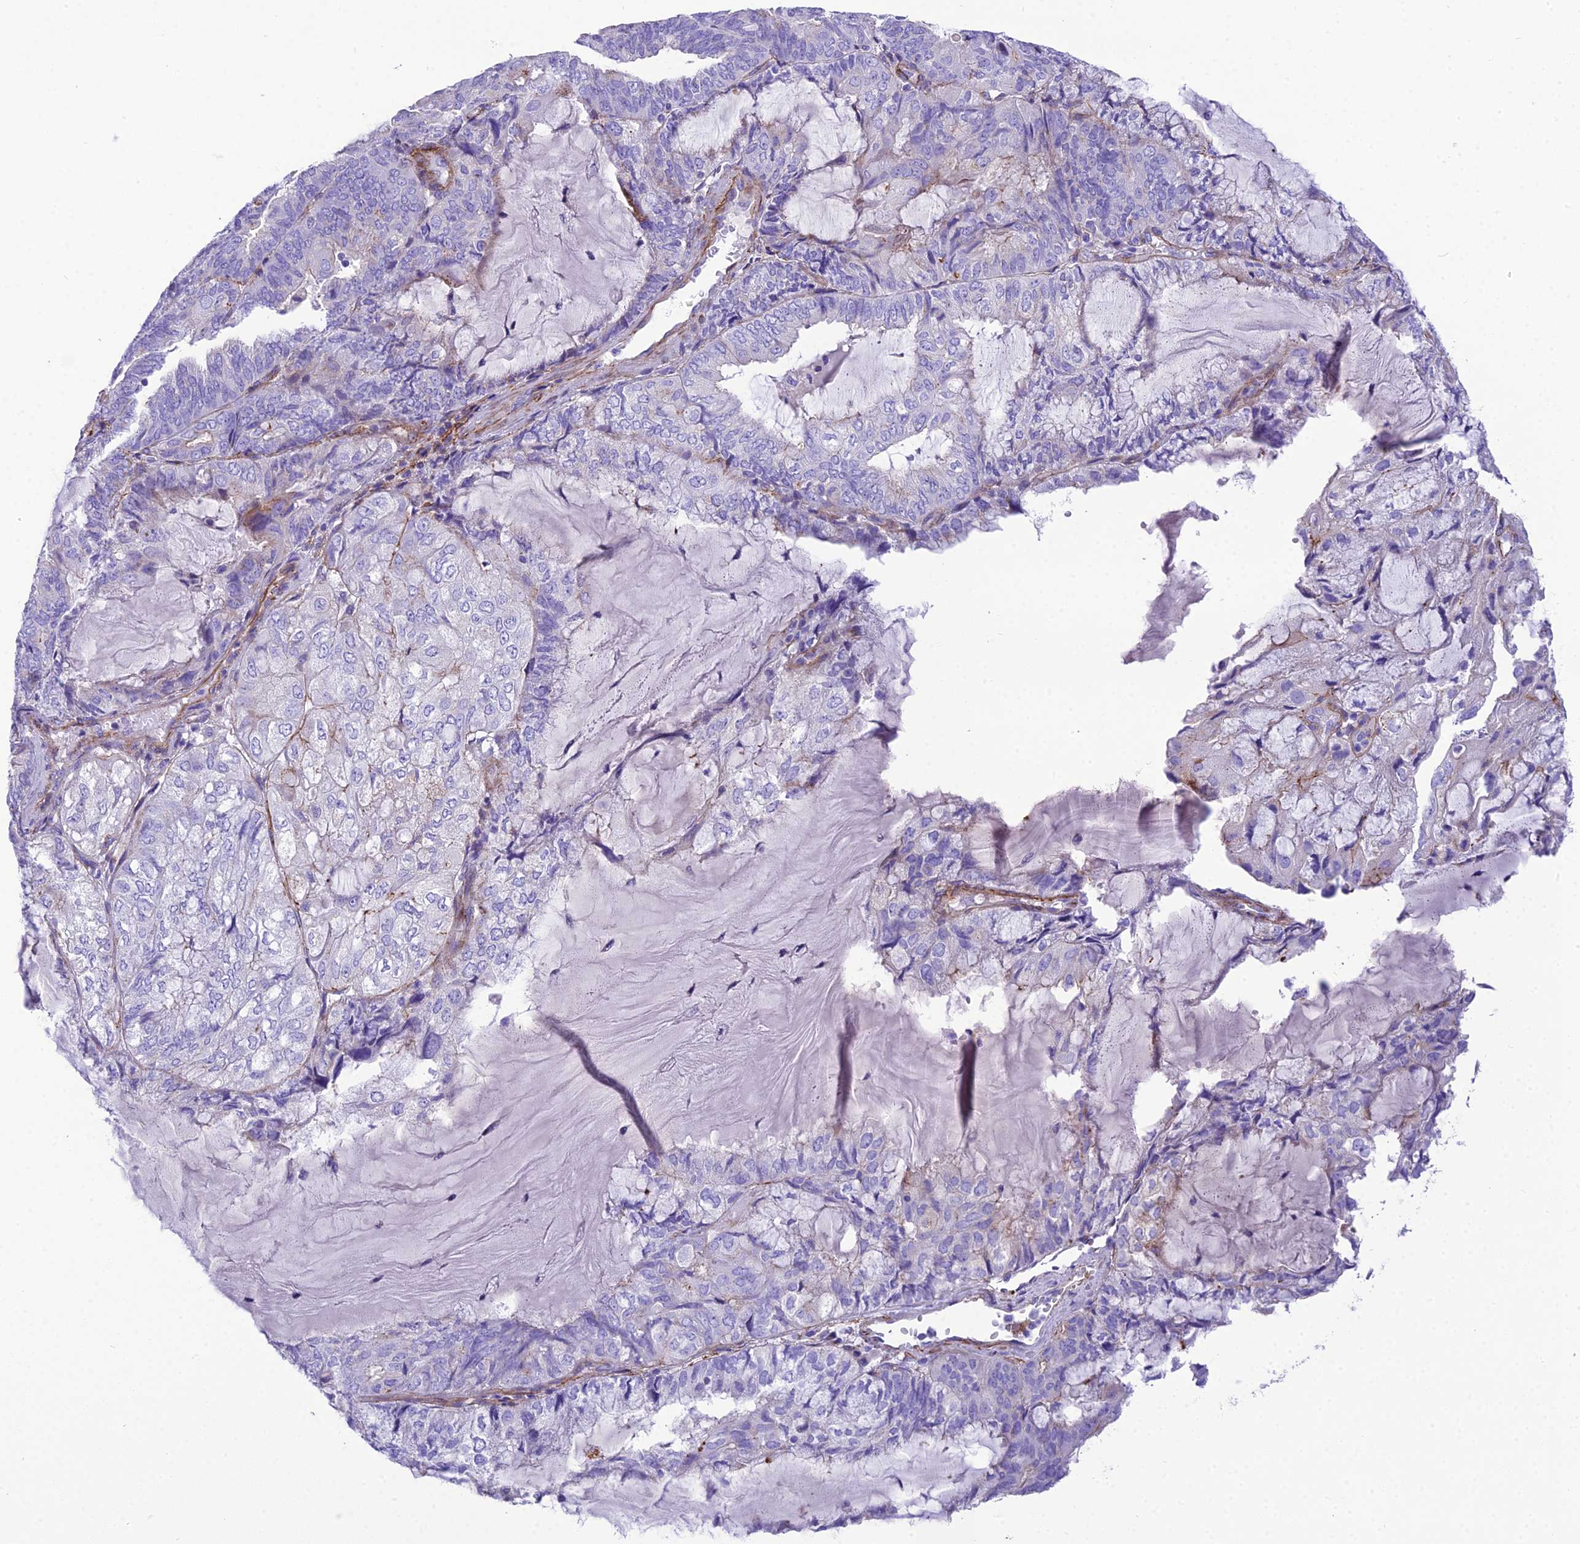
{"staining": {"intensity": "negative", "quantity": "none", "location": "none"}, "tissue": "endometrial cancer", "cell_type": "Tumor cells", "image_type": "cancer", "snomed": [{"axis": "morphology", "description": "Adenocarcinoma, NOS"}, {"axis": "topography", "description": "Endometrium"}], "caption": "Protein analysis of adenocarcinoma (endometrial) reveals no significant expression in tumor cells.", "gene": "GFRA1", "patient": {"sex": "female", "age": 81}}